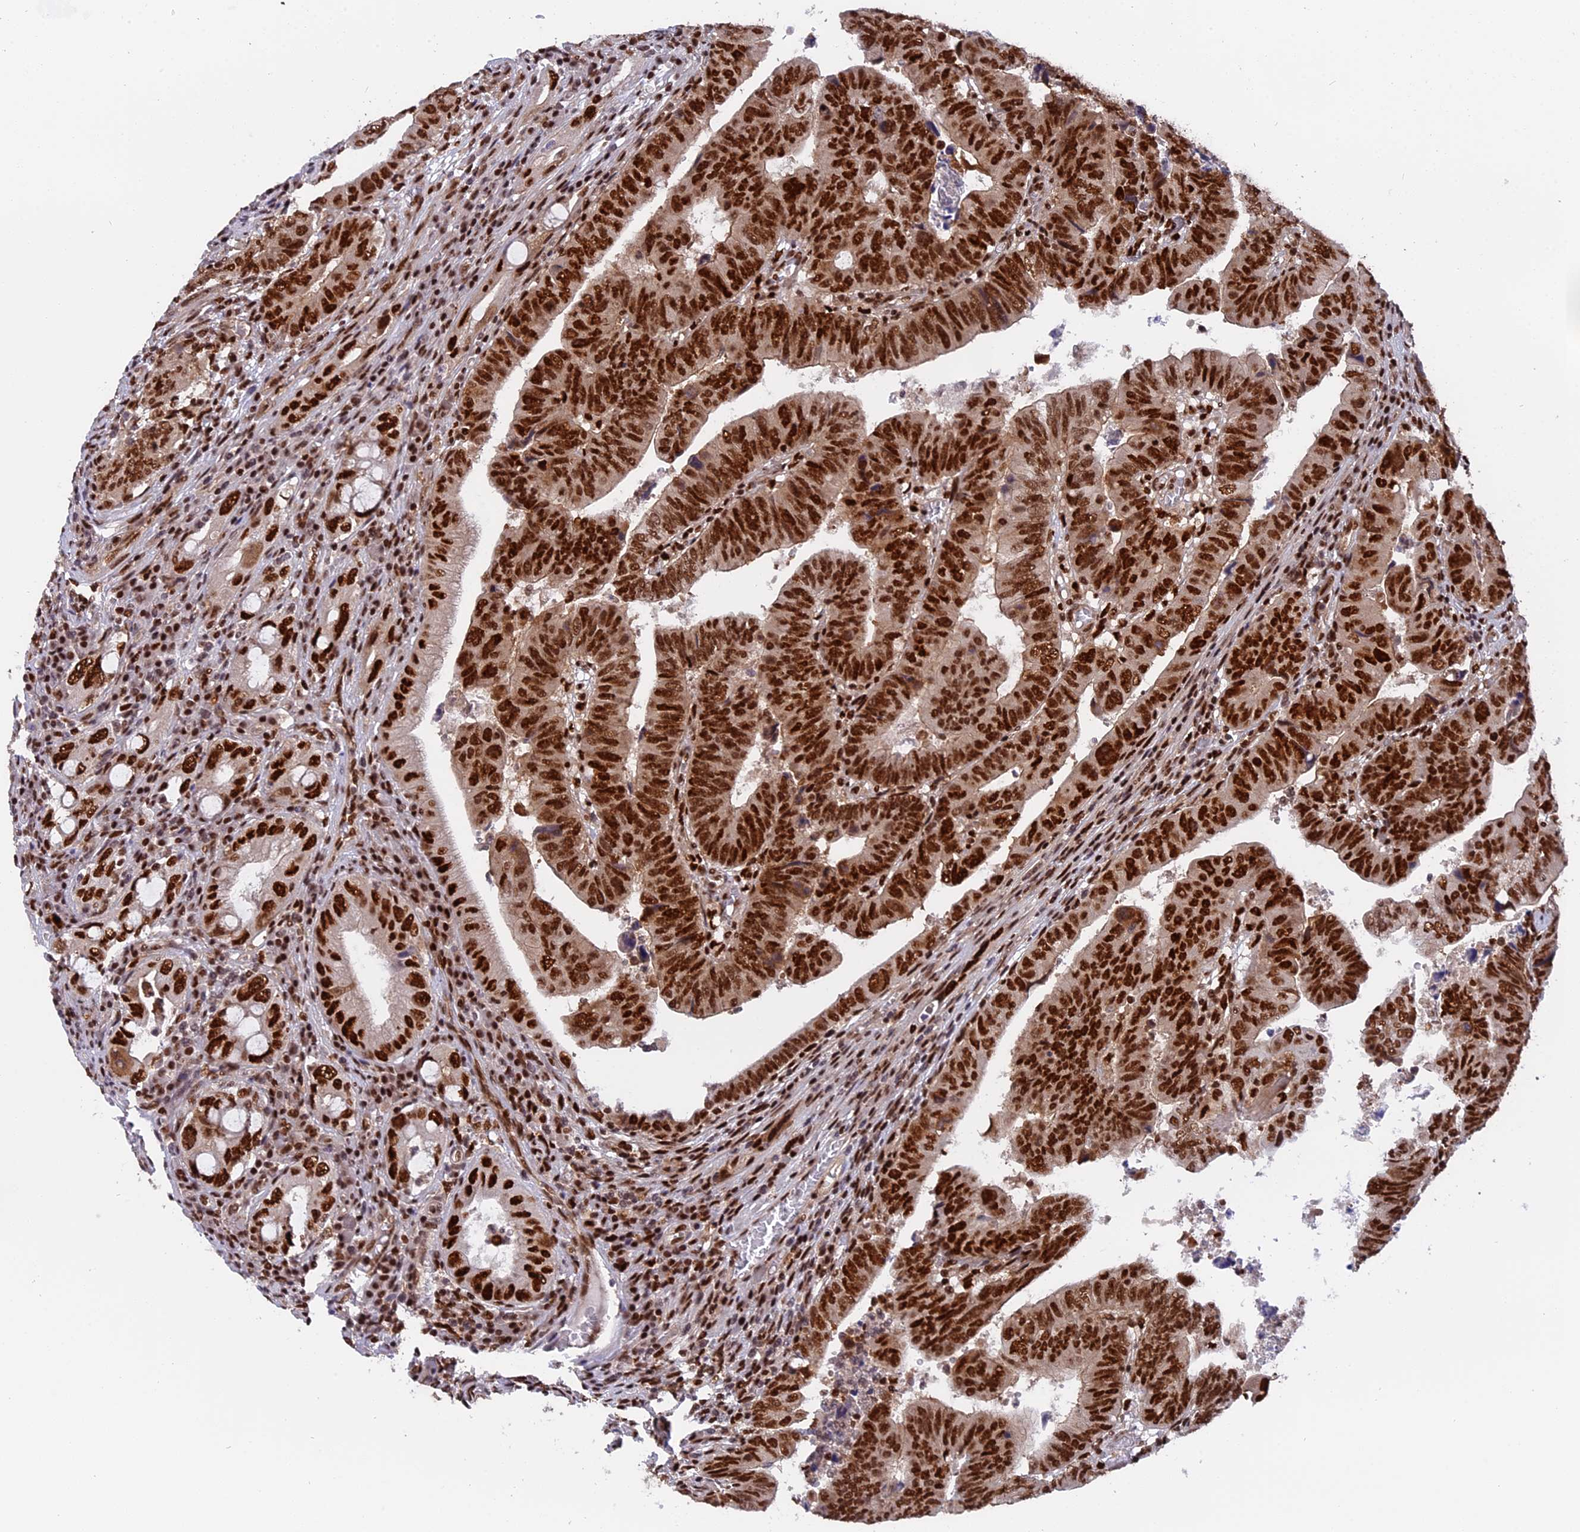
{"staining": {"intensity": "strong", "quantity": ">75%", "location": "nuclear"}, "tissue": "colorectal cancer", "cell_type": "Tumor cells", "image_type": "cancer", "snomed": [{"axis": "morphology", "description": "Normal tissue, NOS"}, {"axis": "morphology", "description": "Adenocarcinoma, NOS"}, {"axis": "topography", "description": "Rectum"}], "caption": "Tumor cells show strong nuclear positivity in about >75% of cells in adenocarcinoma (colorectal). (Stains: DAB (3,3'-diaminobenzidine) in brown, nuclei in blue, Microscopy: brightfield microscopy at high magnification).", "gene": "RAMAC", "patient": {"sex": "female", "age": 65}}